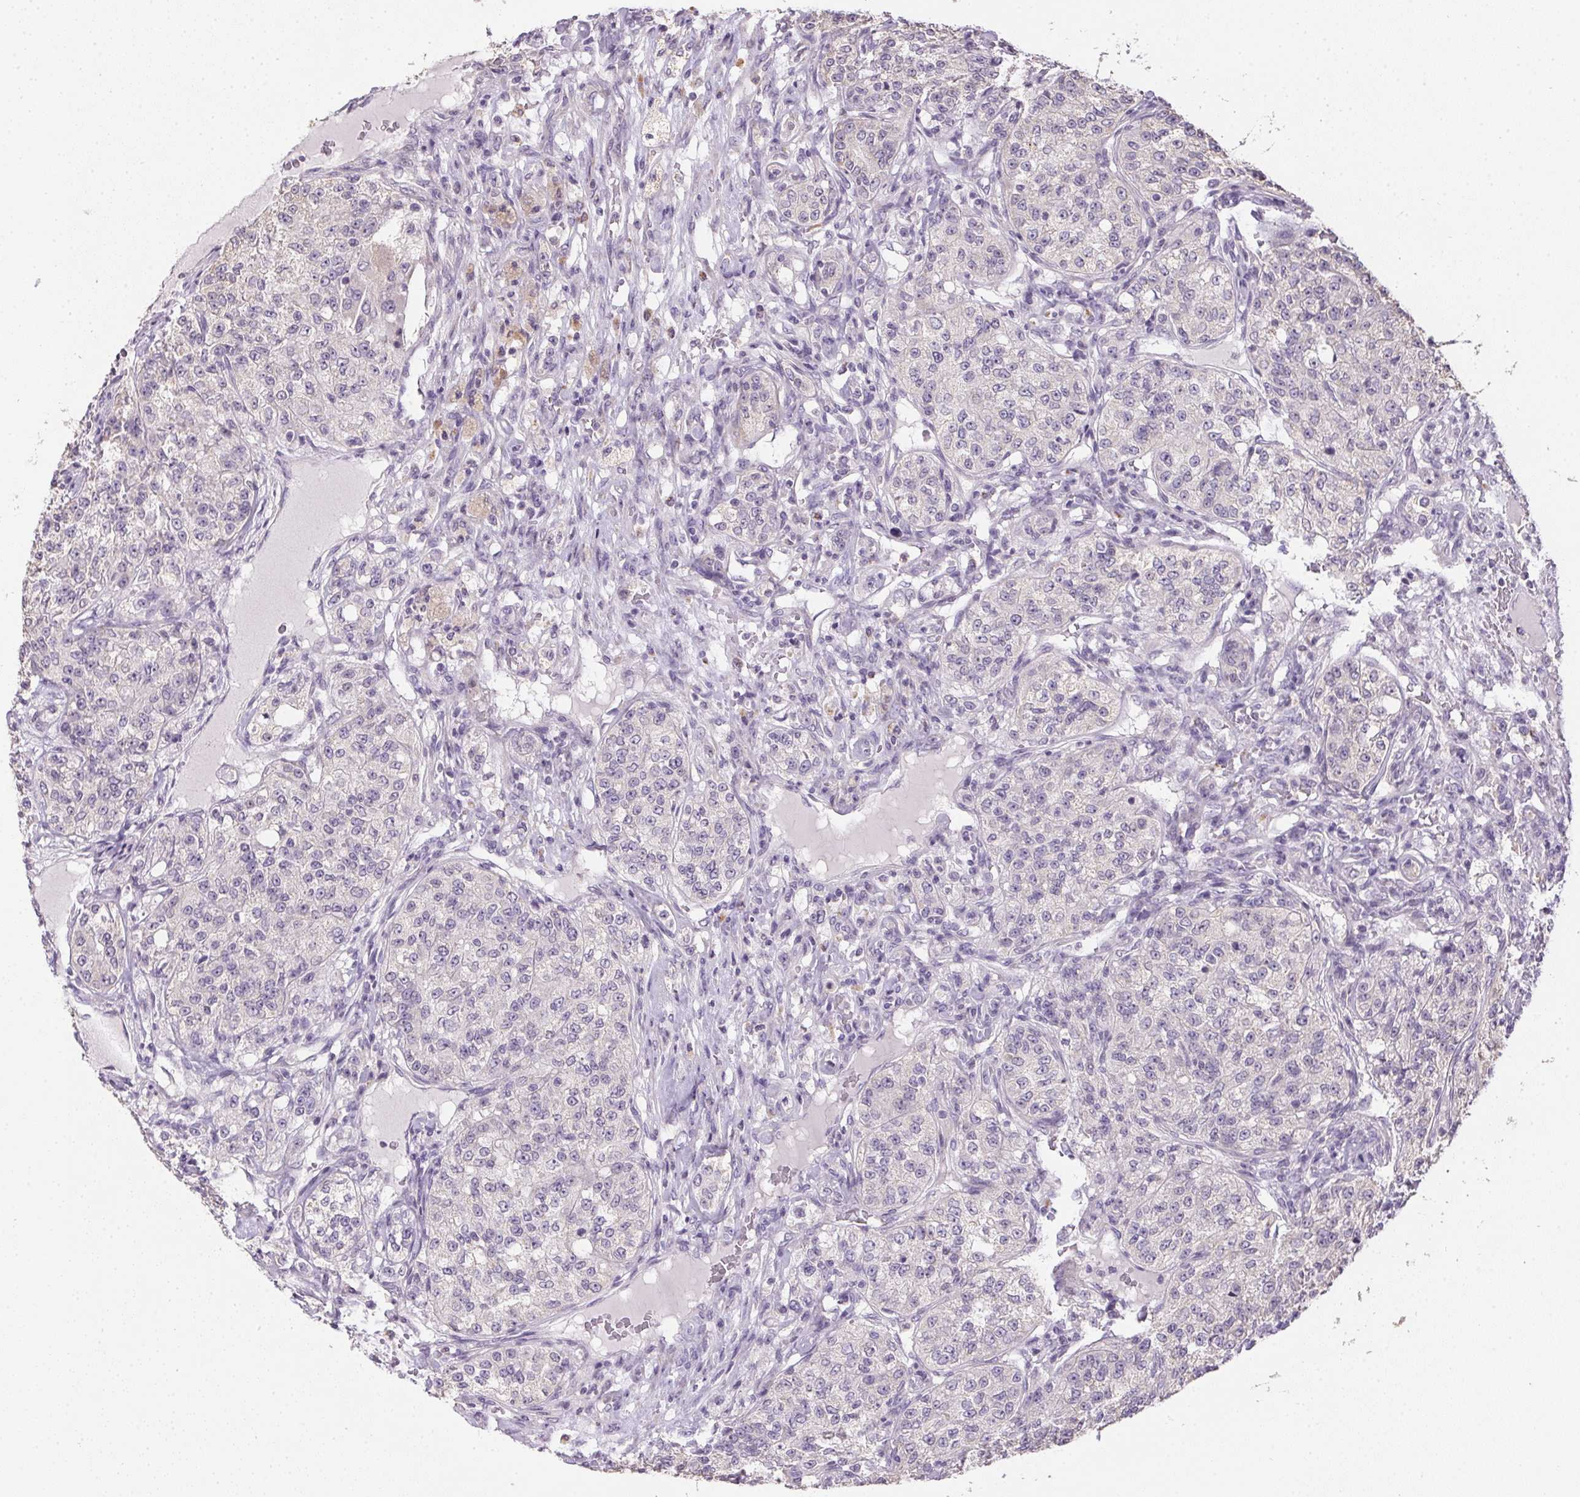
{"staining": {"intensity": "negative", "quantity": "none", "location": "none"}, "tissue": "renal cancer", "cell_type": "Tumor cells", "image_type": "cancer", "snomed": [{"axis": "morphology", "description": "Adenocarcinoma, NOS"}, {"axis": "topography", "description": "Kidney"}], "caption": "High magnification brightfield microscopy of renal cancer stained with DAB (brown) and counterstained with hematoxylin (blue): tumor cells show no significant expression.", "gene": "SPACA9", "patient": {"sex": "female", "age": 63}}